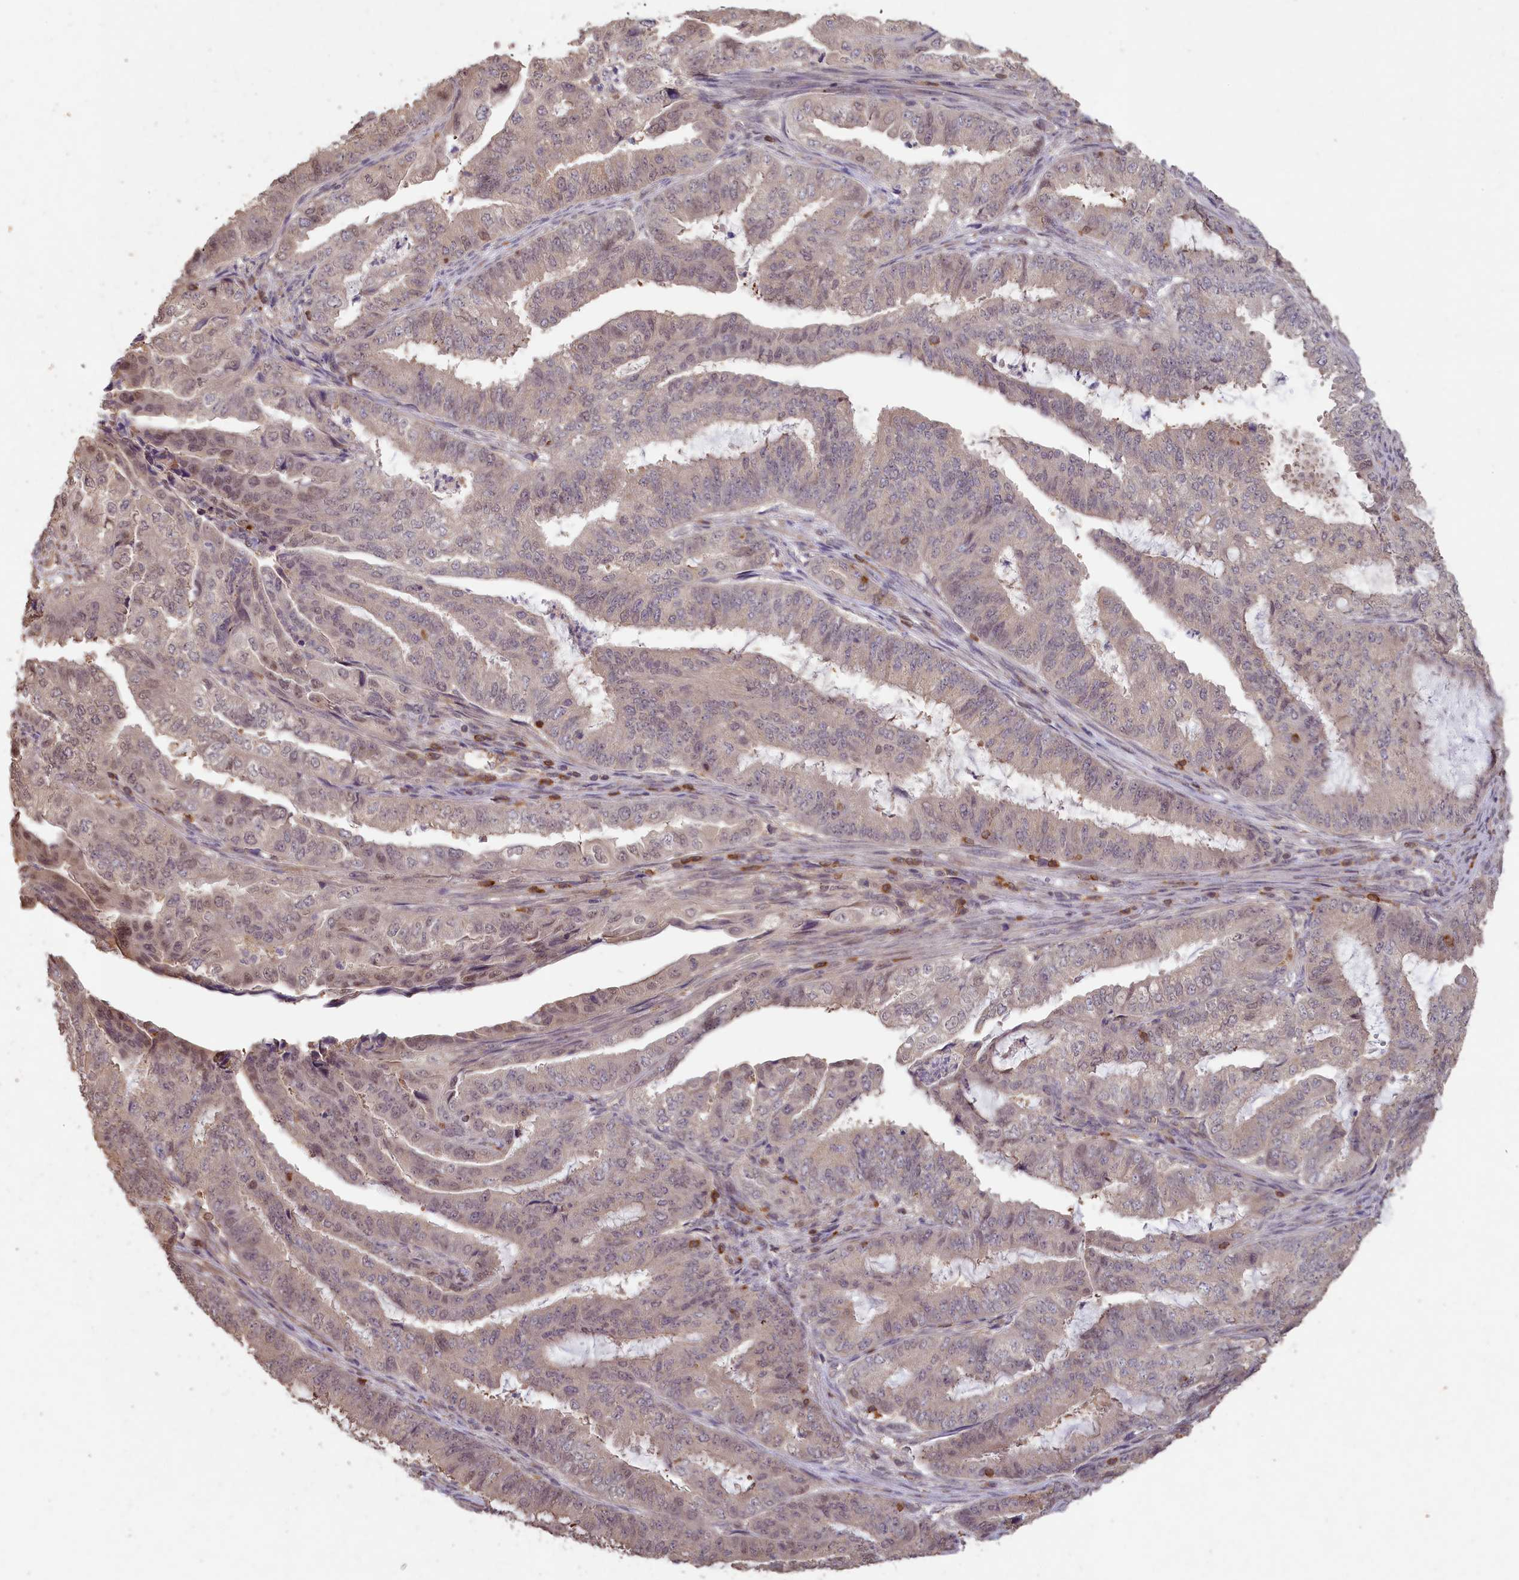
{"staining": {"intensity": "weak", "quantity": "<25%", "location": "cytoplasmic/membranous,nuclear"}, "tissue": "endometrial cancer", "cell_type": "Tumor cells", "image_type": "cancer", "snomed": [{"axis": "morphology", "description": "Adenocarcinoma, NOS"}, {"axis": "topography", "description": "Endometrium"}], "caption": "Immunohistochemistry of human endometrial adenocarcinoma reveals no staining in tumor cells.", "gene": "MADD", "patient": {"sex": "female", "age": 51}}